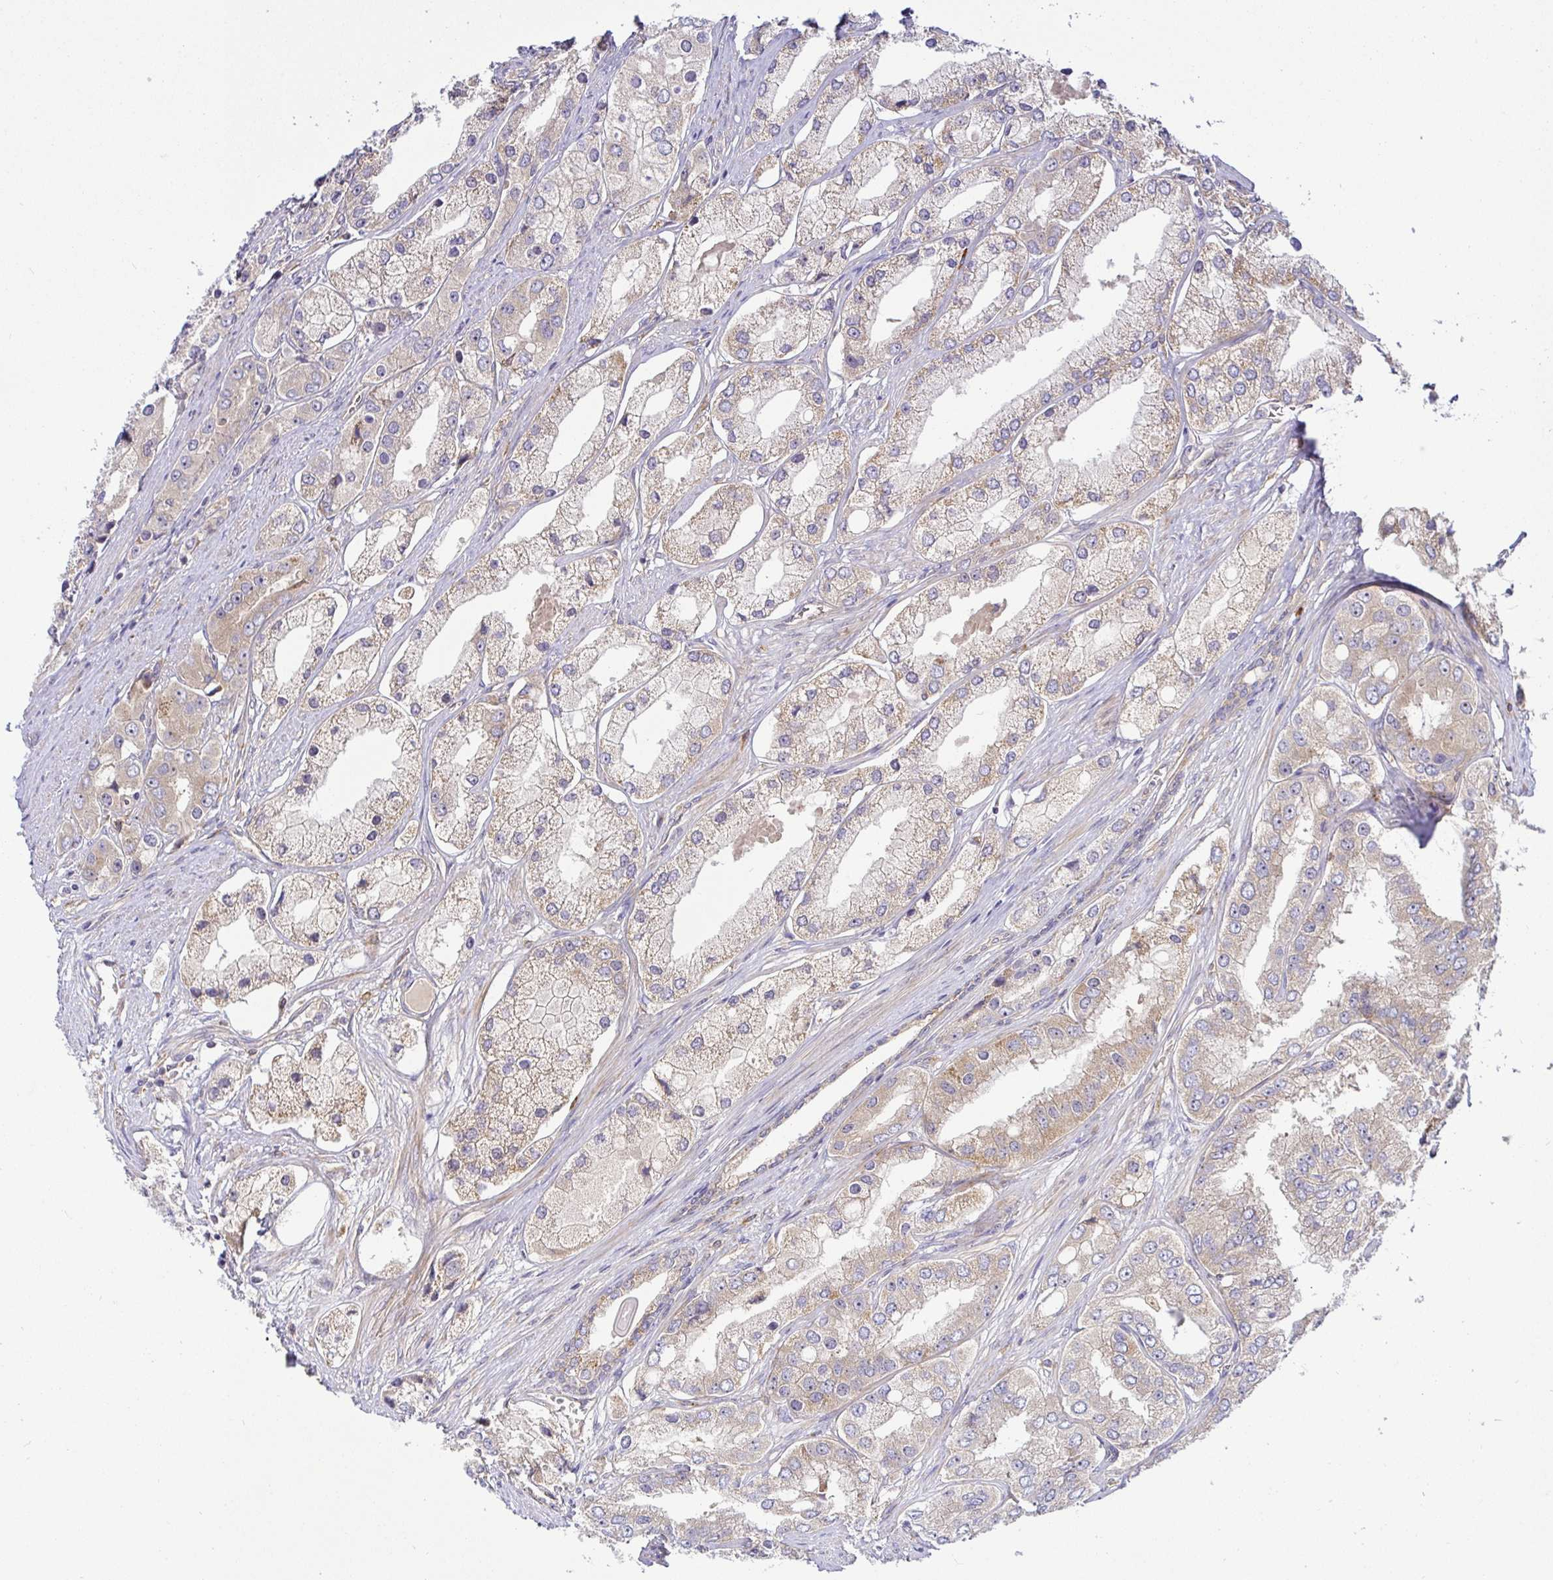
{"staining": {"intensity": "weak", "quantity": "25%-75%", "location": "cytoplasmic/membranous"}, "tissue": "prostate cancer", "cell_type": "Tumor cells", "image_type": "cancer", "snomed": [{"axis": "morphology", "description": "Adenocarcinoma, Low grade"}, {"axis": "topography", "description": "Prostate"}], "caption": "IHC of human prostate cancer (low-grade adenocarcinoma) exhibits low levels of weak cytoplasmic/membranous staining in approximately 25%-75% of tumor cells.", "gene": "SNX8", "patient": {"sex": "male", "age": 69}}